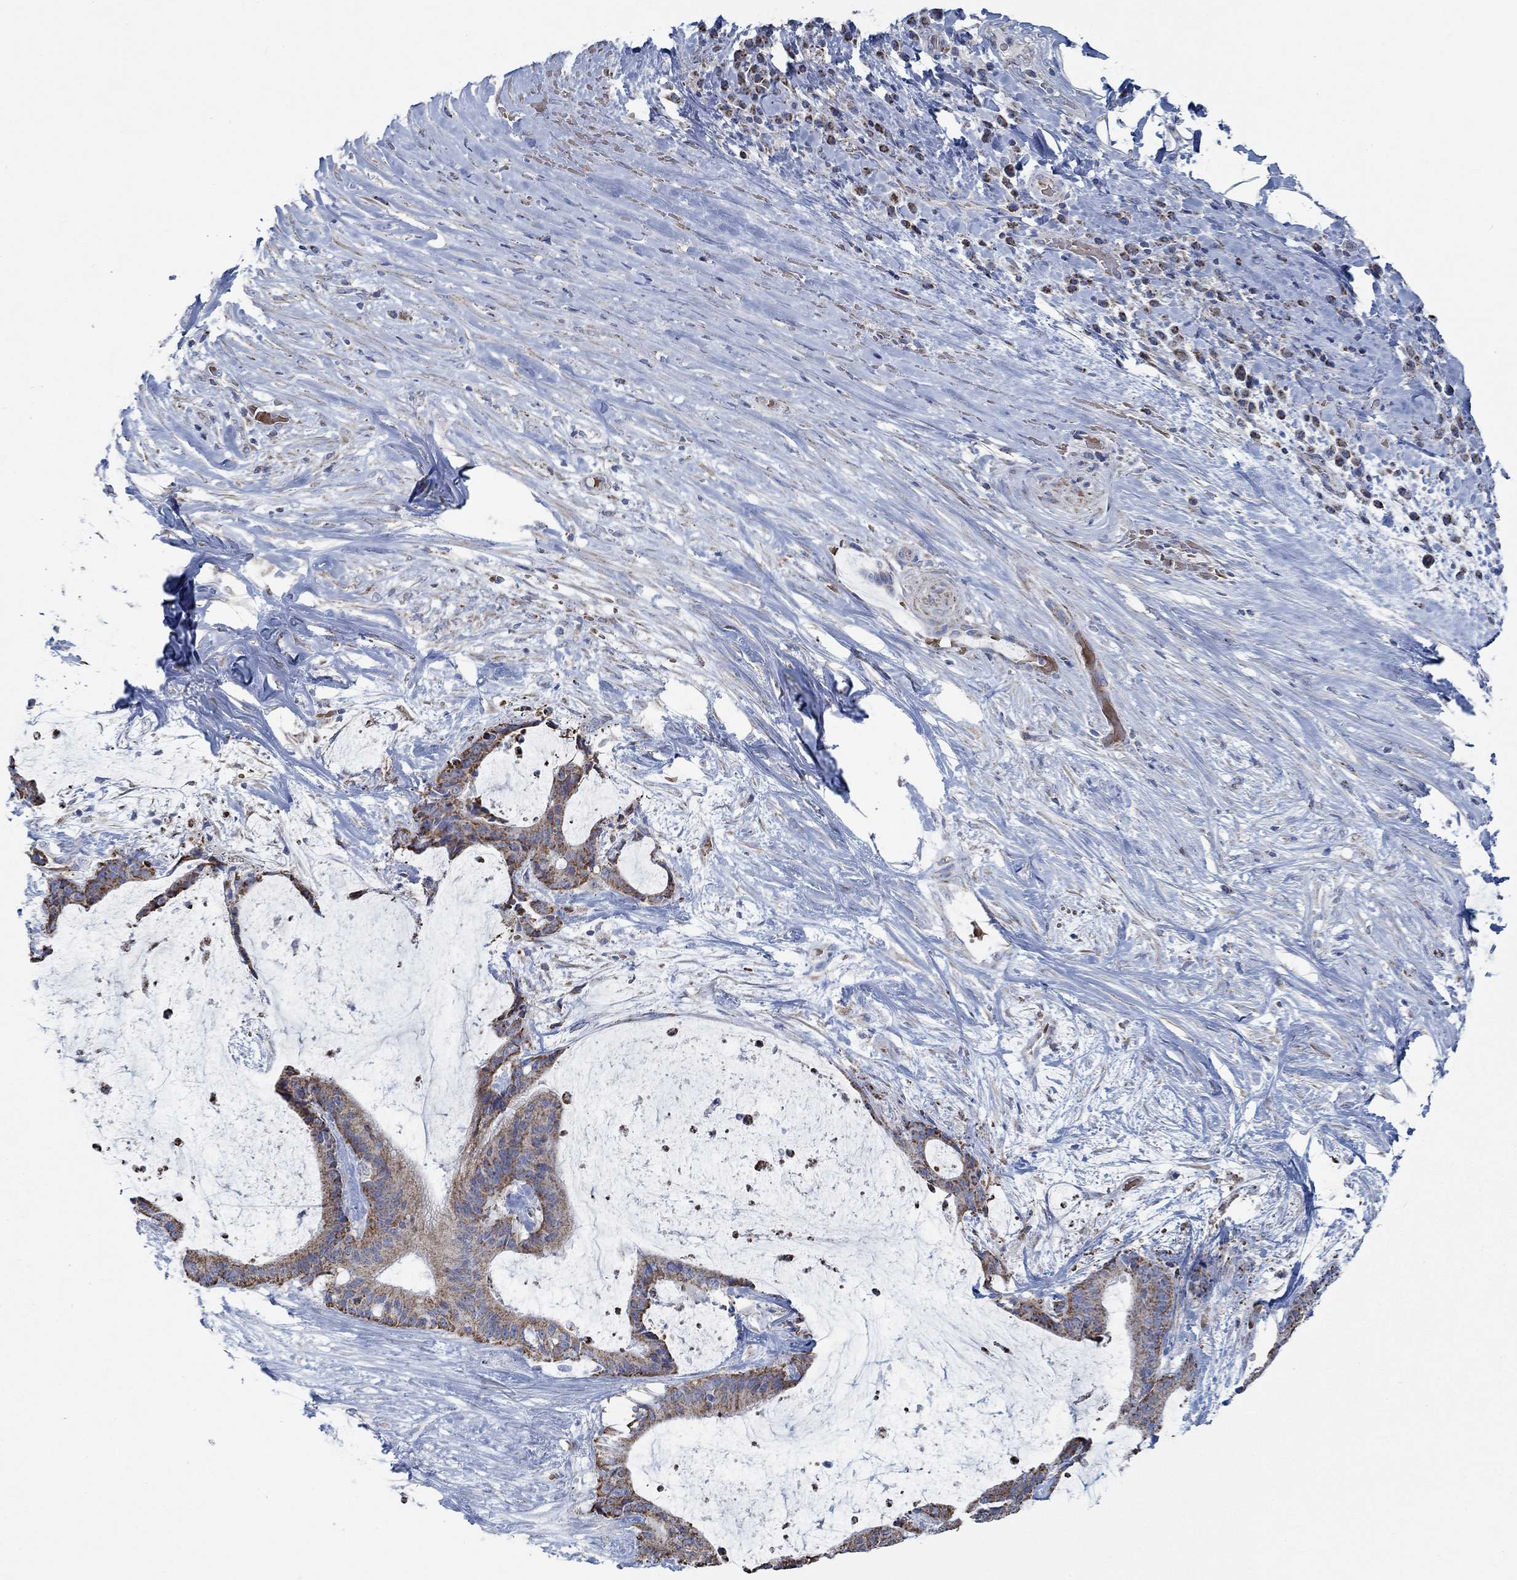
{"staining": {"intensity": "strong", "quantity": "<25%", "location": "cytoplasmic/membranous"}, "tissue": "liver cancer", "cell_type": "Tumor cells", "image_type": "cancer", "snomed": [{"axis": "morphology", "description": "Cholangiocarcinoma"}, {"axis": "topography", "description": "Liver"}], "caption": "Brown immunohistochemical staining in human cholangiocarcinoma (liver) demonstrates strong cytoplasmic/membranous staining in about <25% of tumor cells. The staining was performed using DAB (3,3'-diaminobenzidine), with brown indicating positive protein expression. Nuclei are stained blue with hematoxylin.", "gene": "GLOD5", "patient": {"sex": "female", "age": 73}}